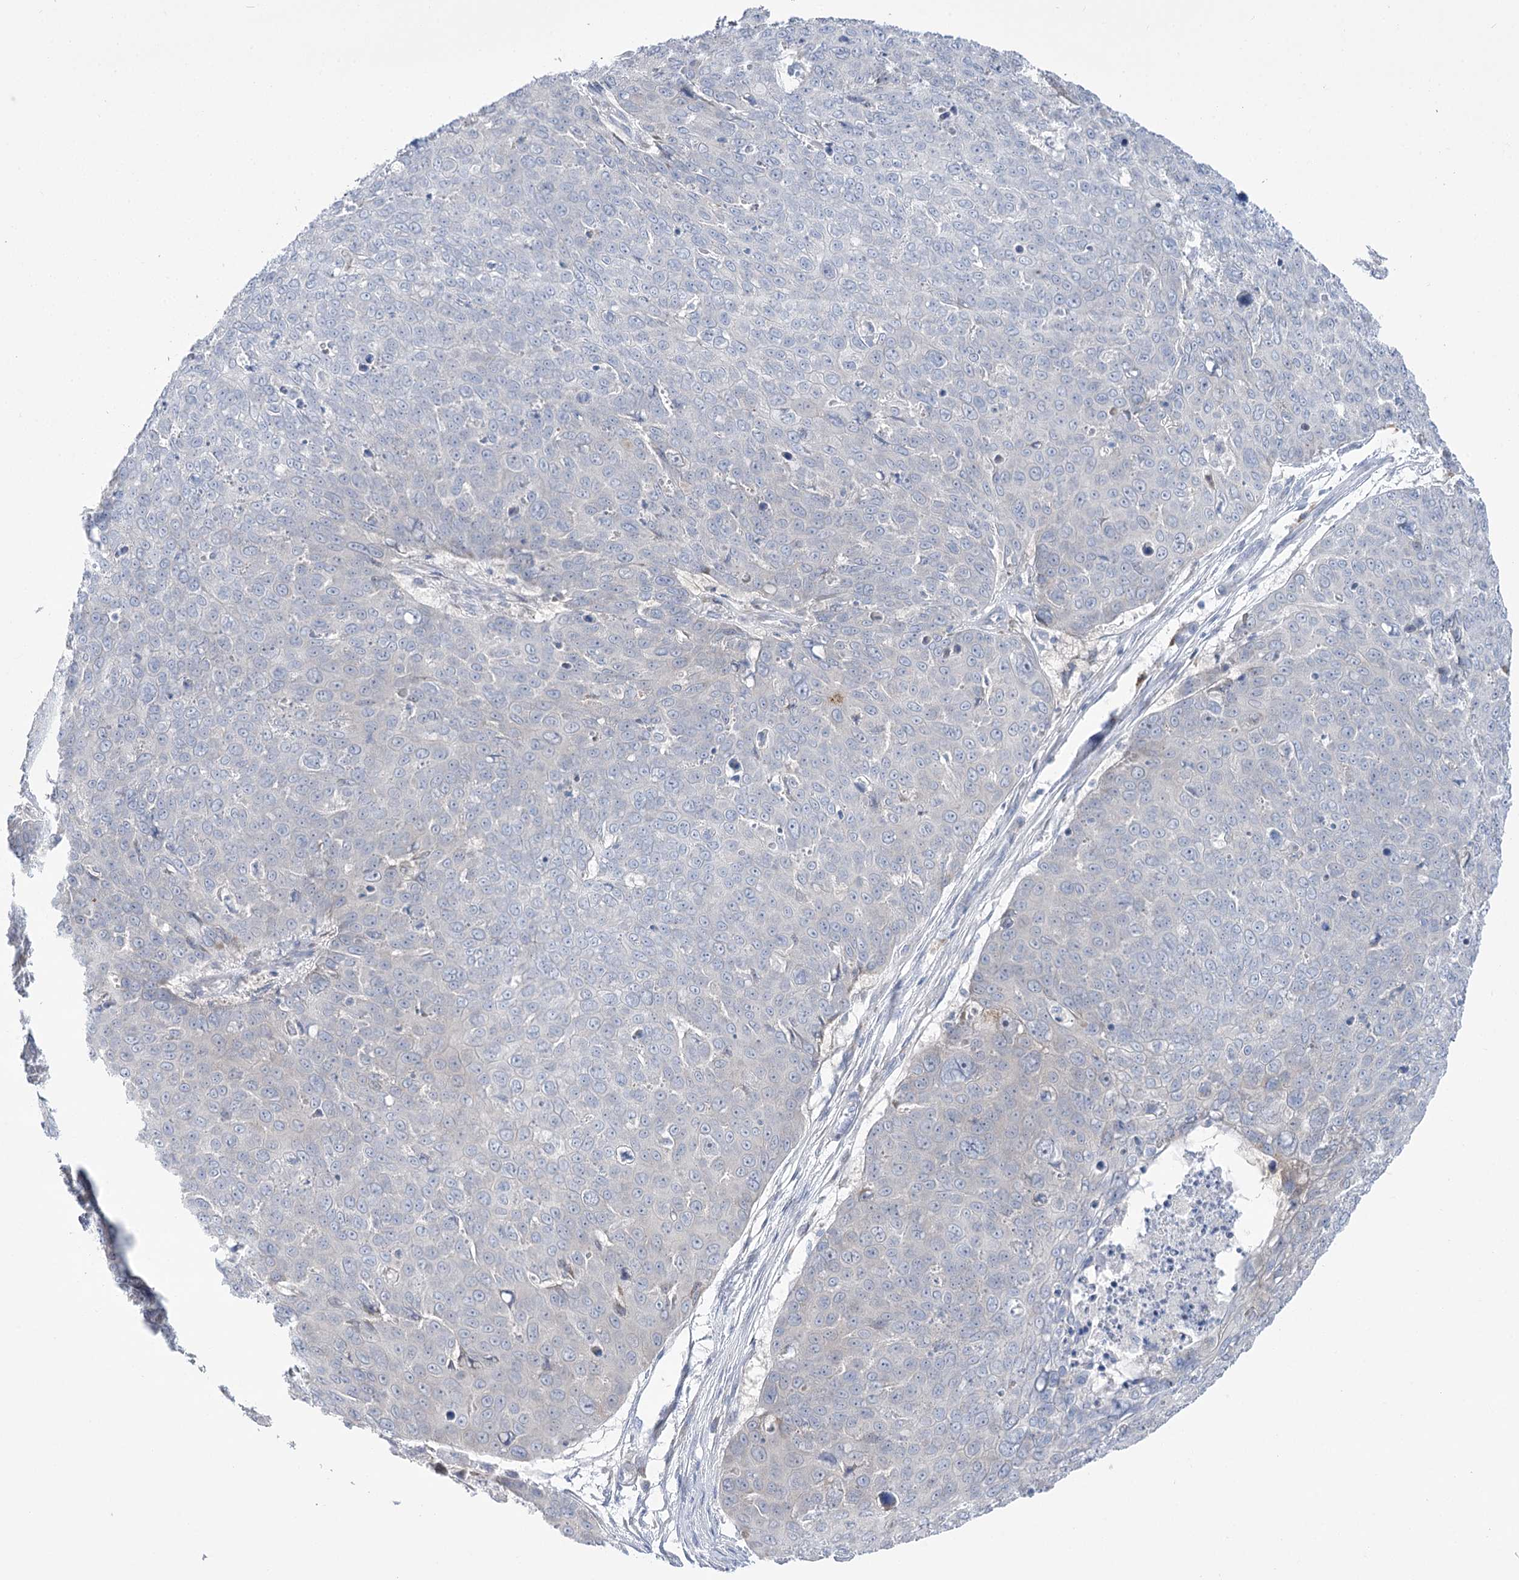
{"staining": {"intensity": "negative", "quantity": "none", "location": "none"}, "tissue": "skin cancer", "cell_type": "Tumor cells", "image_type": "cancer", "snomed": [{"axis": "morphology", "description": "Squamous cell carcinoma, NOS"}, {"axis": "topography", "description": "Skin"}], "caption": "IHC photomicrograph of skin cancer stained for a protein (brown), which shows no staining in tumor cells.", "gene": "SIAE", "patient": {"sex": "male", "age": 71}}